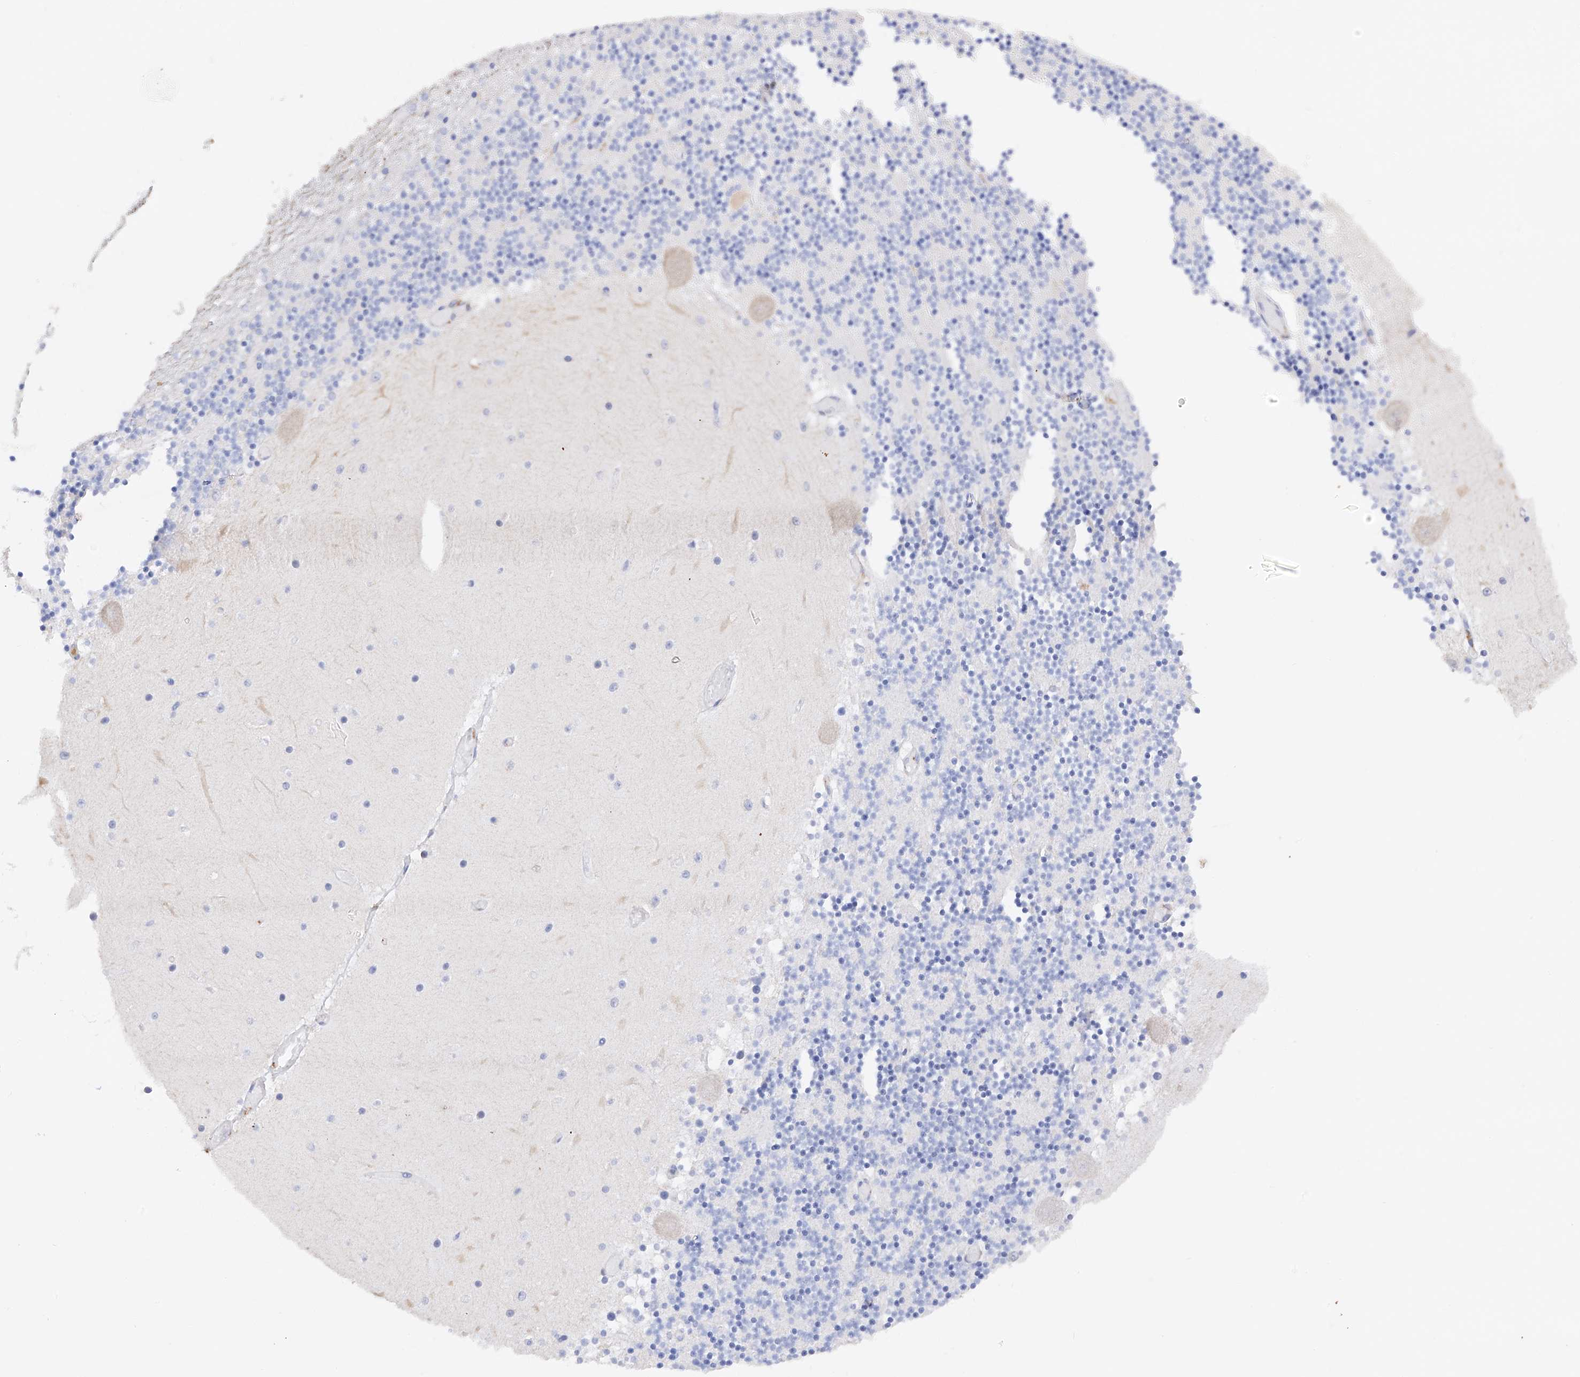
{"staining": {"intensity": "negative", "quantity": "none", "location": "none"}, "tissue": "cerebellum", "cell_type": "Cells in granular layer", "image_type": "normal", "snomed": [{"axis": "morphology", "description": "Normal tissue, NOS"}, {"axis": "topography", "description": "Cerebellum"}], "caption": "This is an immunohistochemistry (IHC) photomicrograph of benign cerebellum. There is no staining in cells in granular layer.", "gene": "PDIA5", "patient": {"sex": "female", "age": 28}}